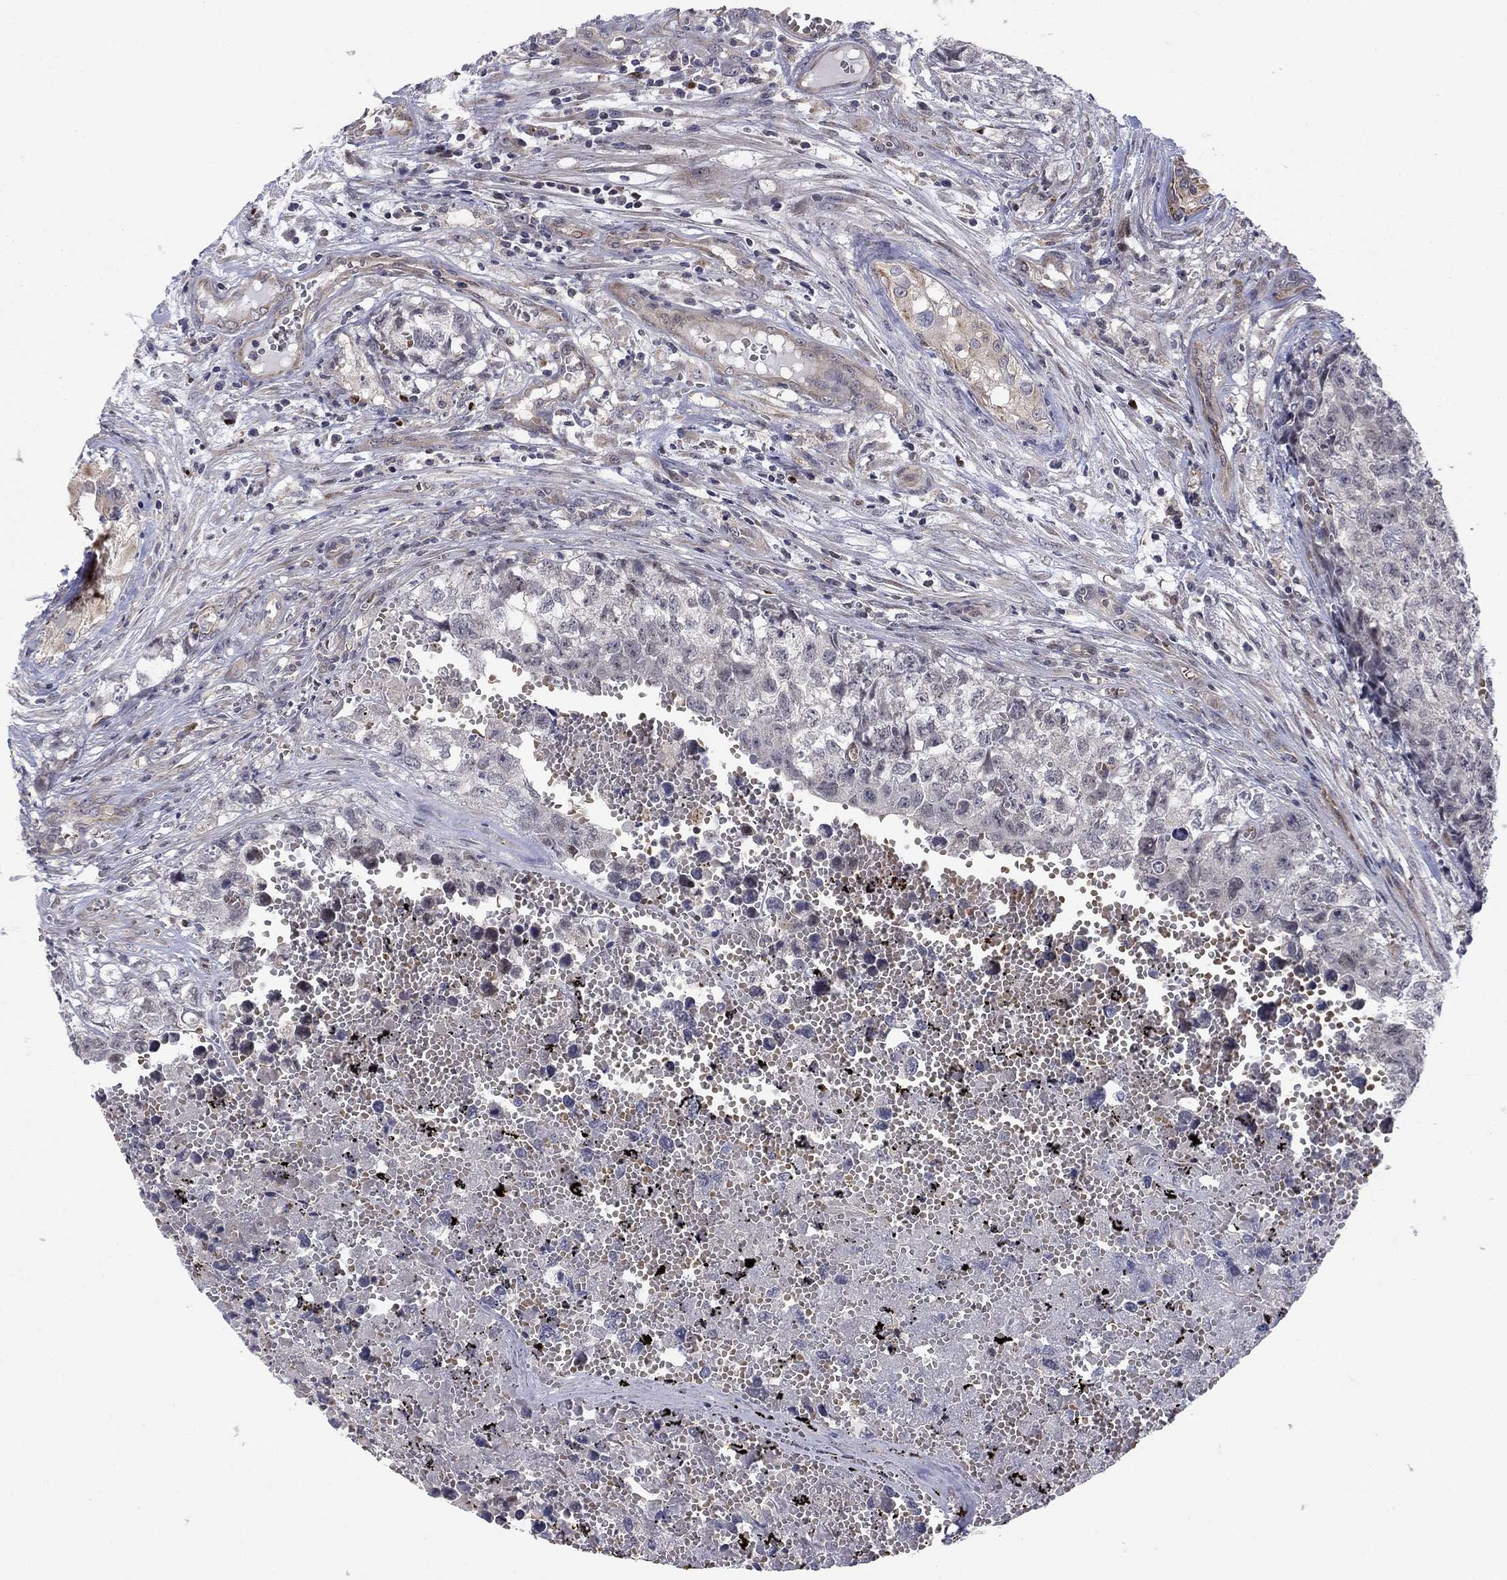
{"staining": {"intensity": "negative", "quantity": "none", "location": "none"}, "tissue": "testis cancer", "cell_type": "Tumor cells", "image_type": "cancer", "snomed": [{"axis": "morphology", "description": "Seminoma, NOS"}, {"axis": "morphology", "description": "Carcinoma, Embryonal, NOS"}, {"axis": "topography", "description": "Testis"}], "caption": "Immunohistochemistry image of human testis seminoma stained for a protein (brown), which exhibits no expression in tumor cells.", "gene": "BCL11A", "patient": {"sex": "male", "age": 22}}